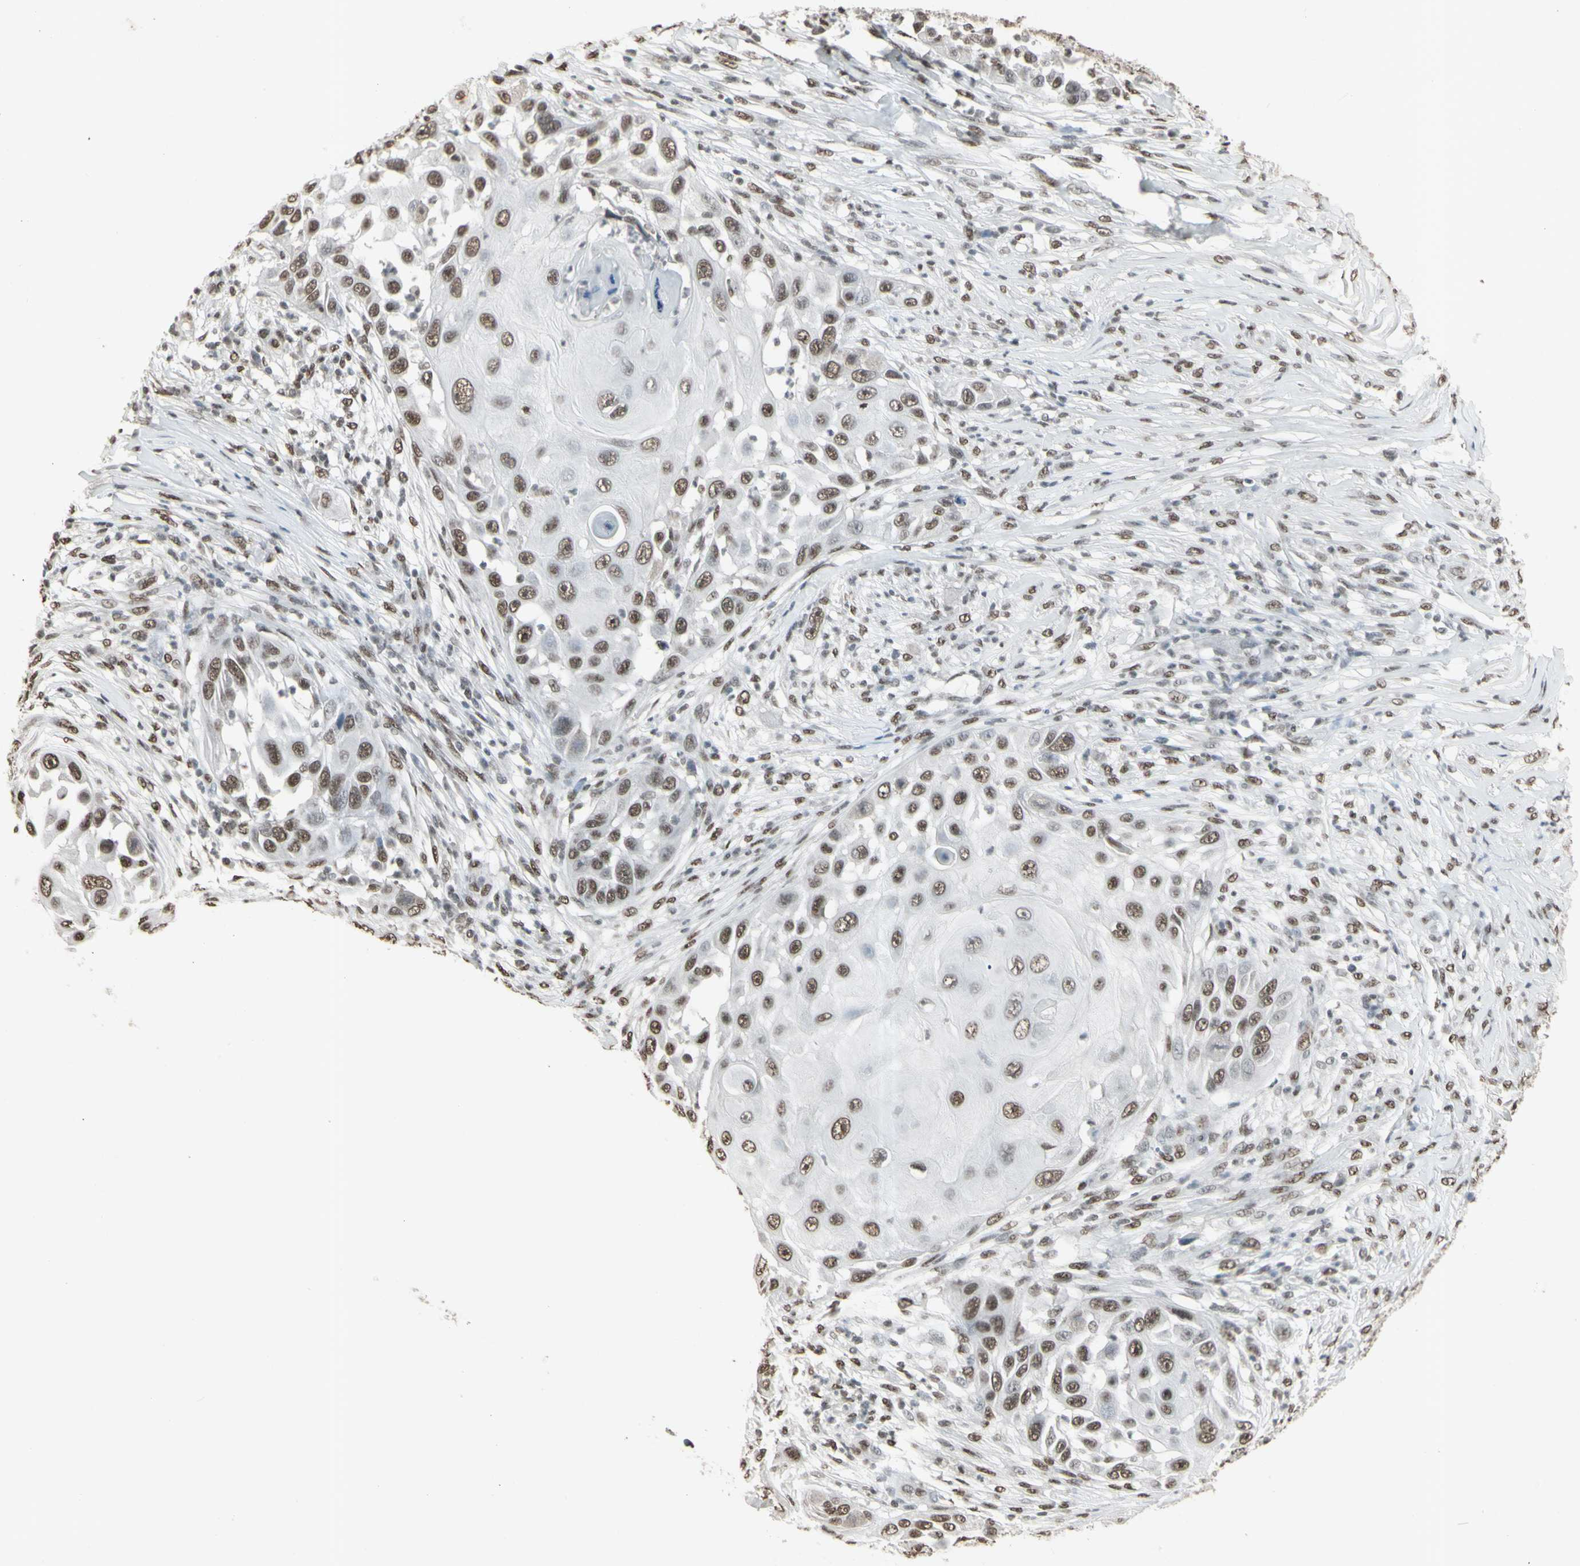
{"staining": {"intensity": "moderate", "quantity": ">75%", "location": "nuclear"}, "tissue": "skin cancer", "cell_type": "Tumor cells", "image_type": "cancer", "snomed": [{"axis": "morphology", "description": "Squamous cell carcinoma, NOS"}, {"axis": "topography", "description": "Skin"}], "caption": "IHC photomicrograph of neoplastic tissue: human squamous cell carcinoma (skin) stained using IHC reveals medium levels of moderate protein expression localized specifically in the nuclear of tumor cells, appearing as a nuclear brown color.", "gene": "TRIM28", "patient": {"sex": "female", "age": 44}}